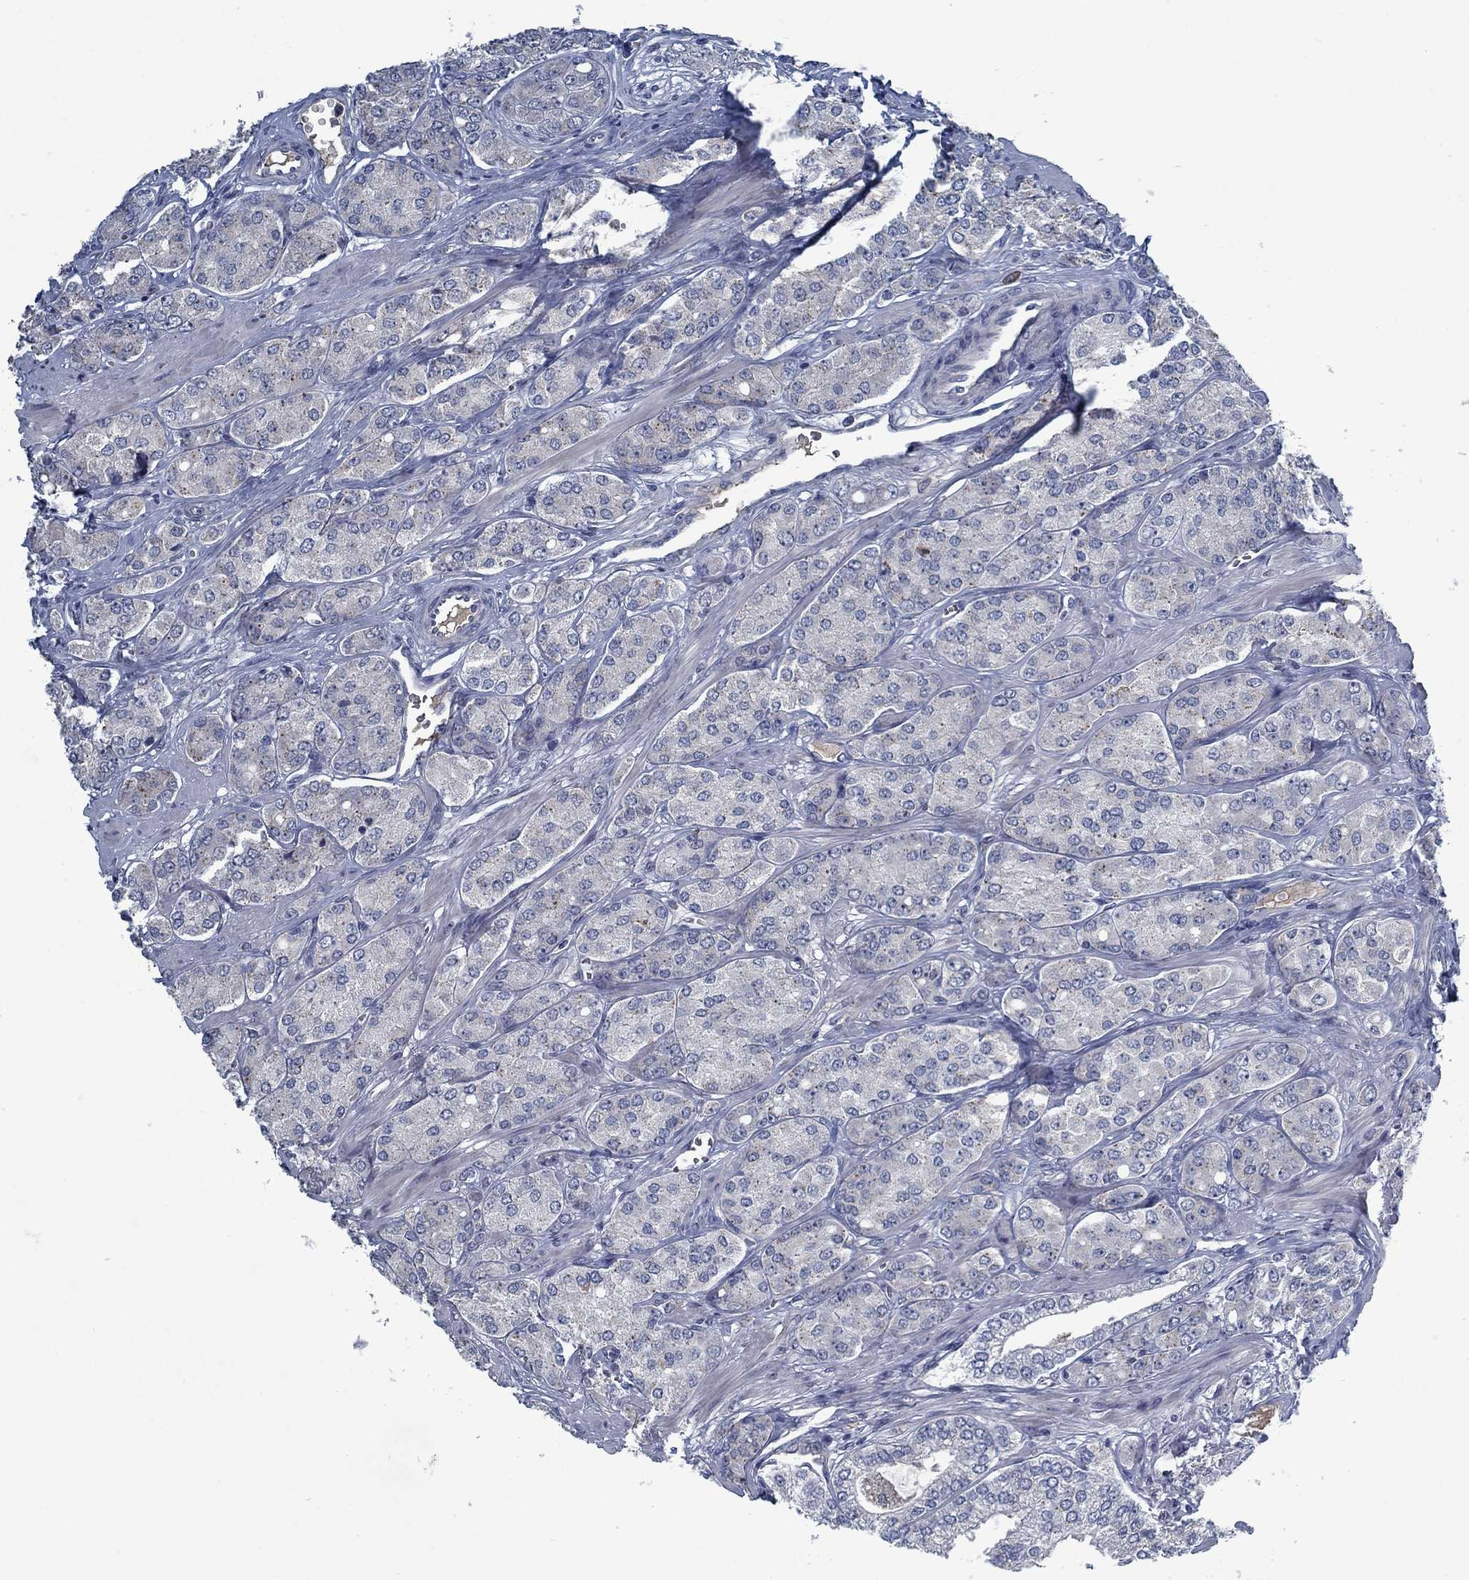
{"staining": {"intensity": "negative", "quantity": "none", "location": "none"}, "tissue": "prostate cancer", "cell_type": "Tumor cells", "image_type": "cancer", "snomed": [{"axis": "morphology", "description": "Adenocarcinoma, NOS"}, {"axis": "topography", "description": "Prostate"}], "caption": "Immunohistochemical staining of adenocarcinoma (prostate) demonstrates no significant staining in tumor cells.", "gene": "PNMA8A", "patient": {"sex": "male", "age": 67}}